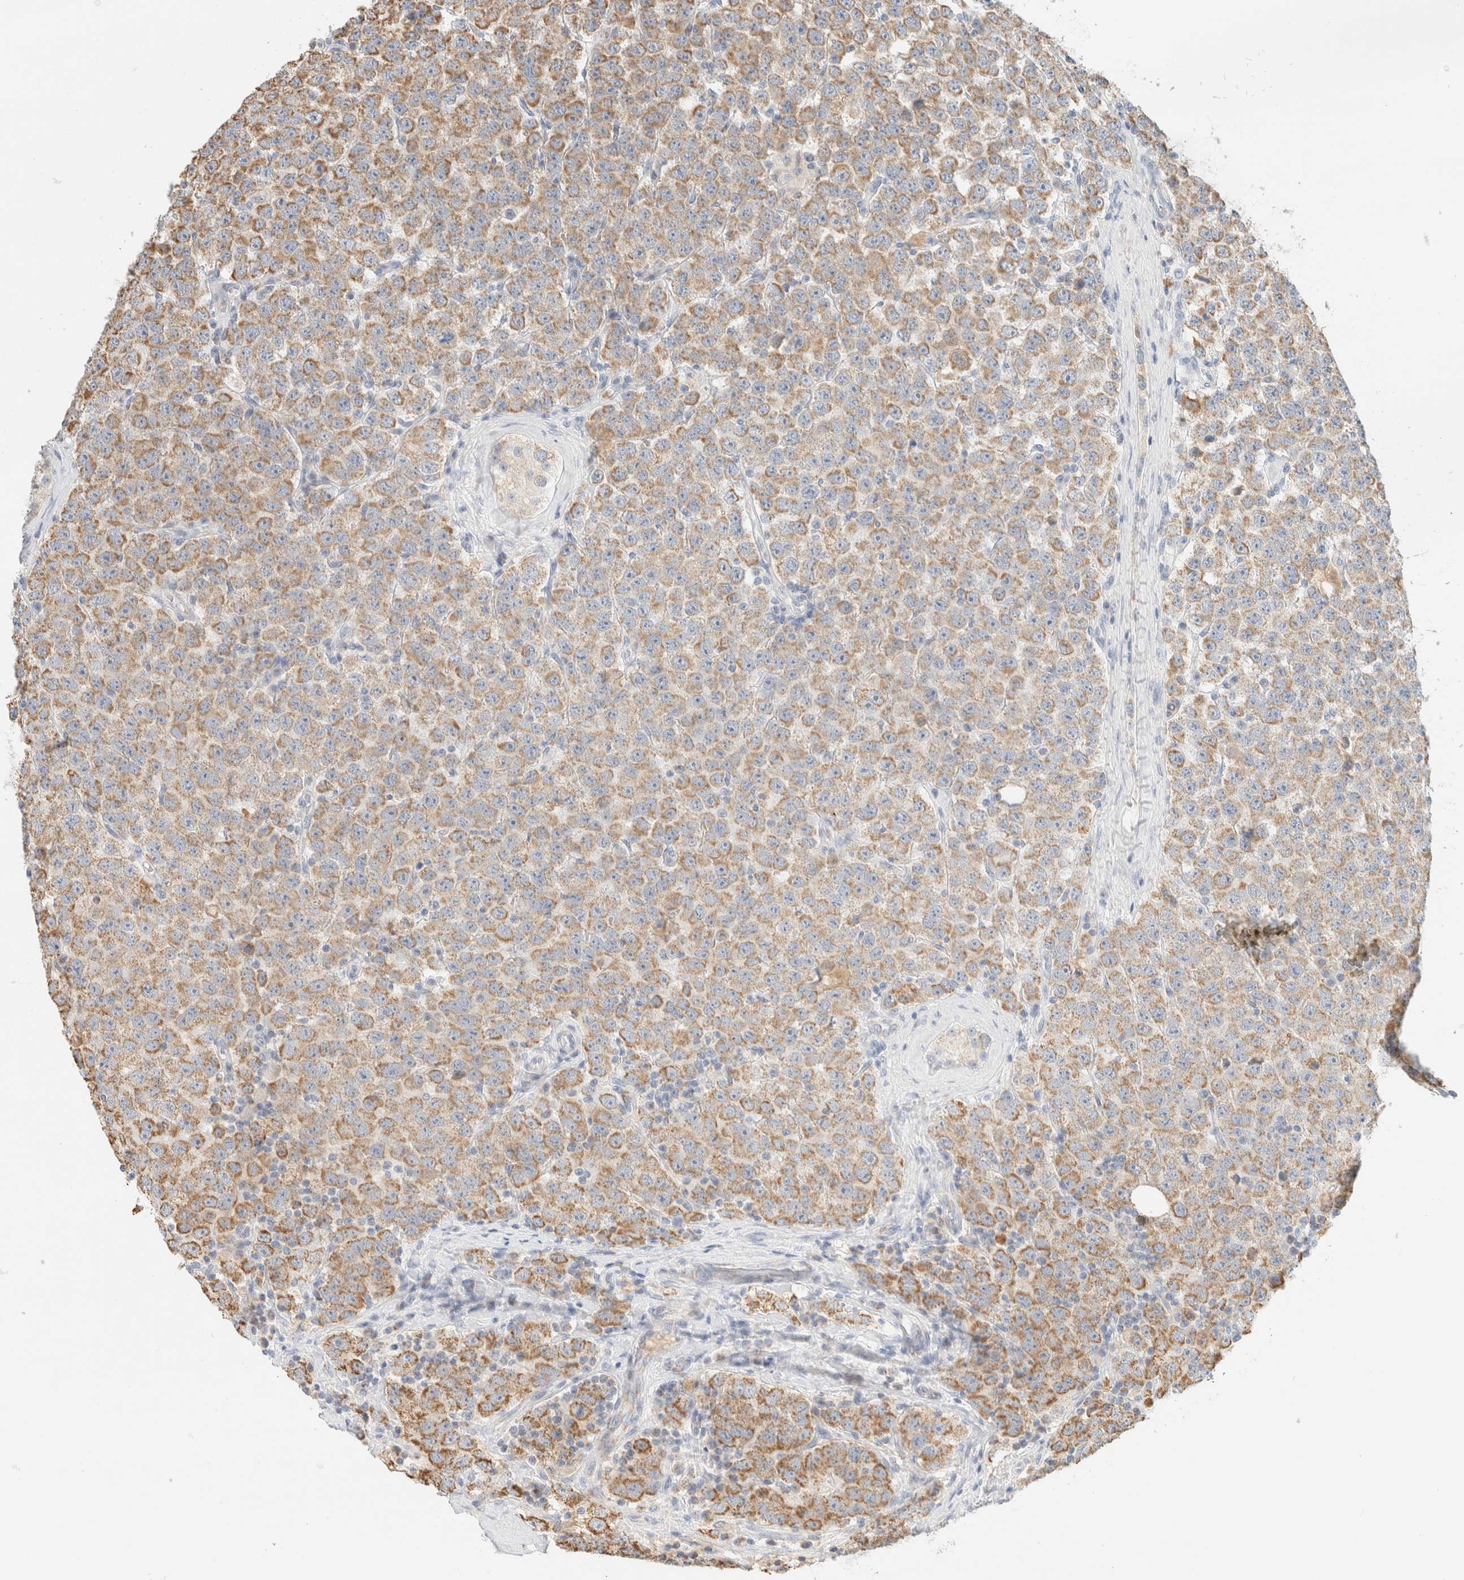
{"staining": {"intensity": "moderate", "quantity": ">75%", "location": "cytoplasmic/membranous"}, "tissue": "testis cancer", "cell_type": "Tumor cells", "image_type": "cancer", "snomed": [{"axis": "morphology", "description": "Seminoma, NOS"}, {"axis": "topography", "description": "Testis"}], "caption": "This is a histology image of IHC staining of seminoma (testis), which shows moderate positivity in the cytoplasmic/membranous of tumor cells.", "gene": "HDHD3", "patient": {"sex": "male", "age": 28}}